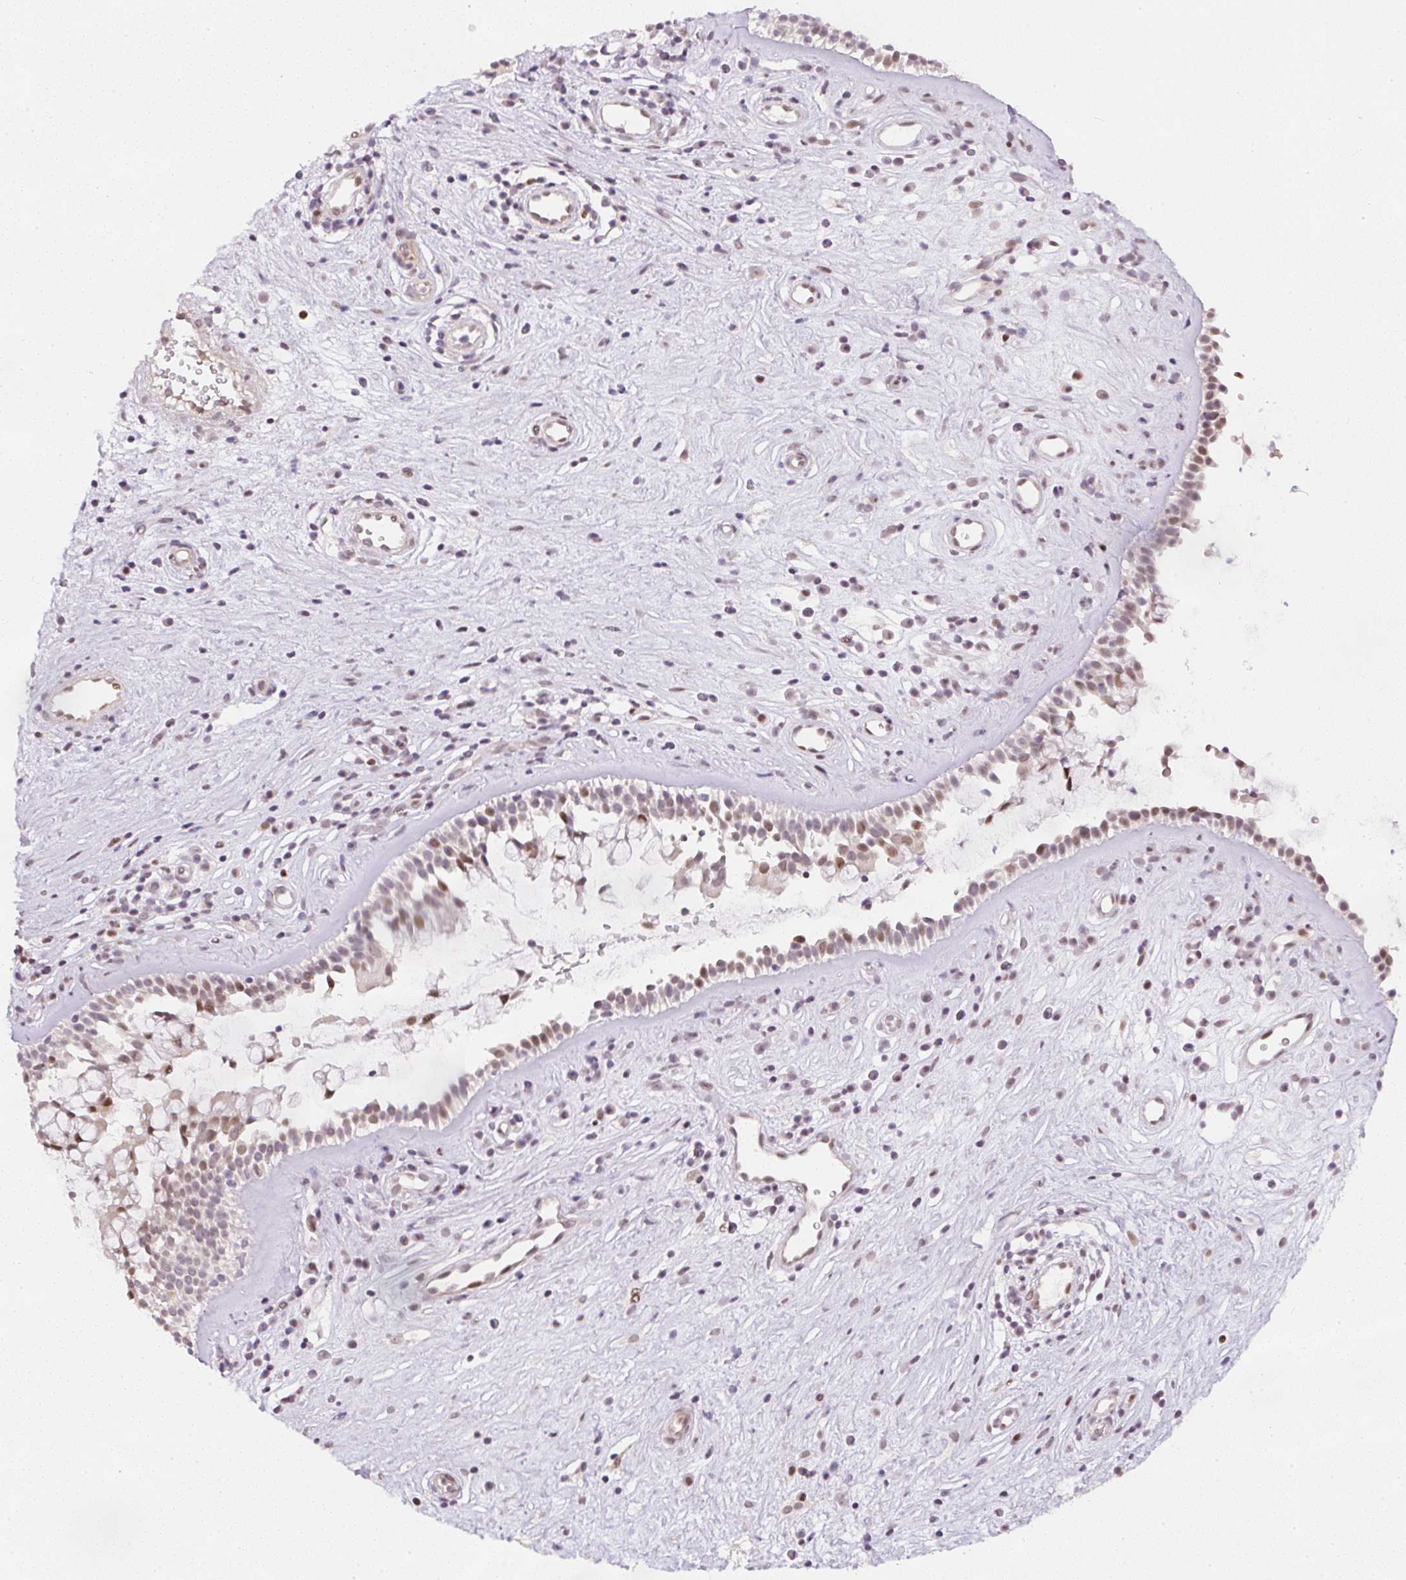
{"staining": {"intensity": "moderate", "quantity": "25%-75%", "location": "nuclear"}, "tissue": "nasopharynx", "cell_type": "Respiratory epithelial cells", "image_type": "normal", "snomed": [{"axis": "morphology", "description": "Normal tissue, NOS"}, {"axis": "topography", "description": "Nasopharynx"}], "caption": "Immunohistochemistry (IHC) (DAB (3,3'-diaminobenzidine)) staining of benign nasopharynx displays moderate nuclear protein positivity in about 25%-75% of respiratory epithelial cells.", "gene": "DPPA4", "patient": {"sex": "male", "age": 32}}